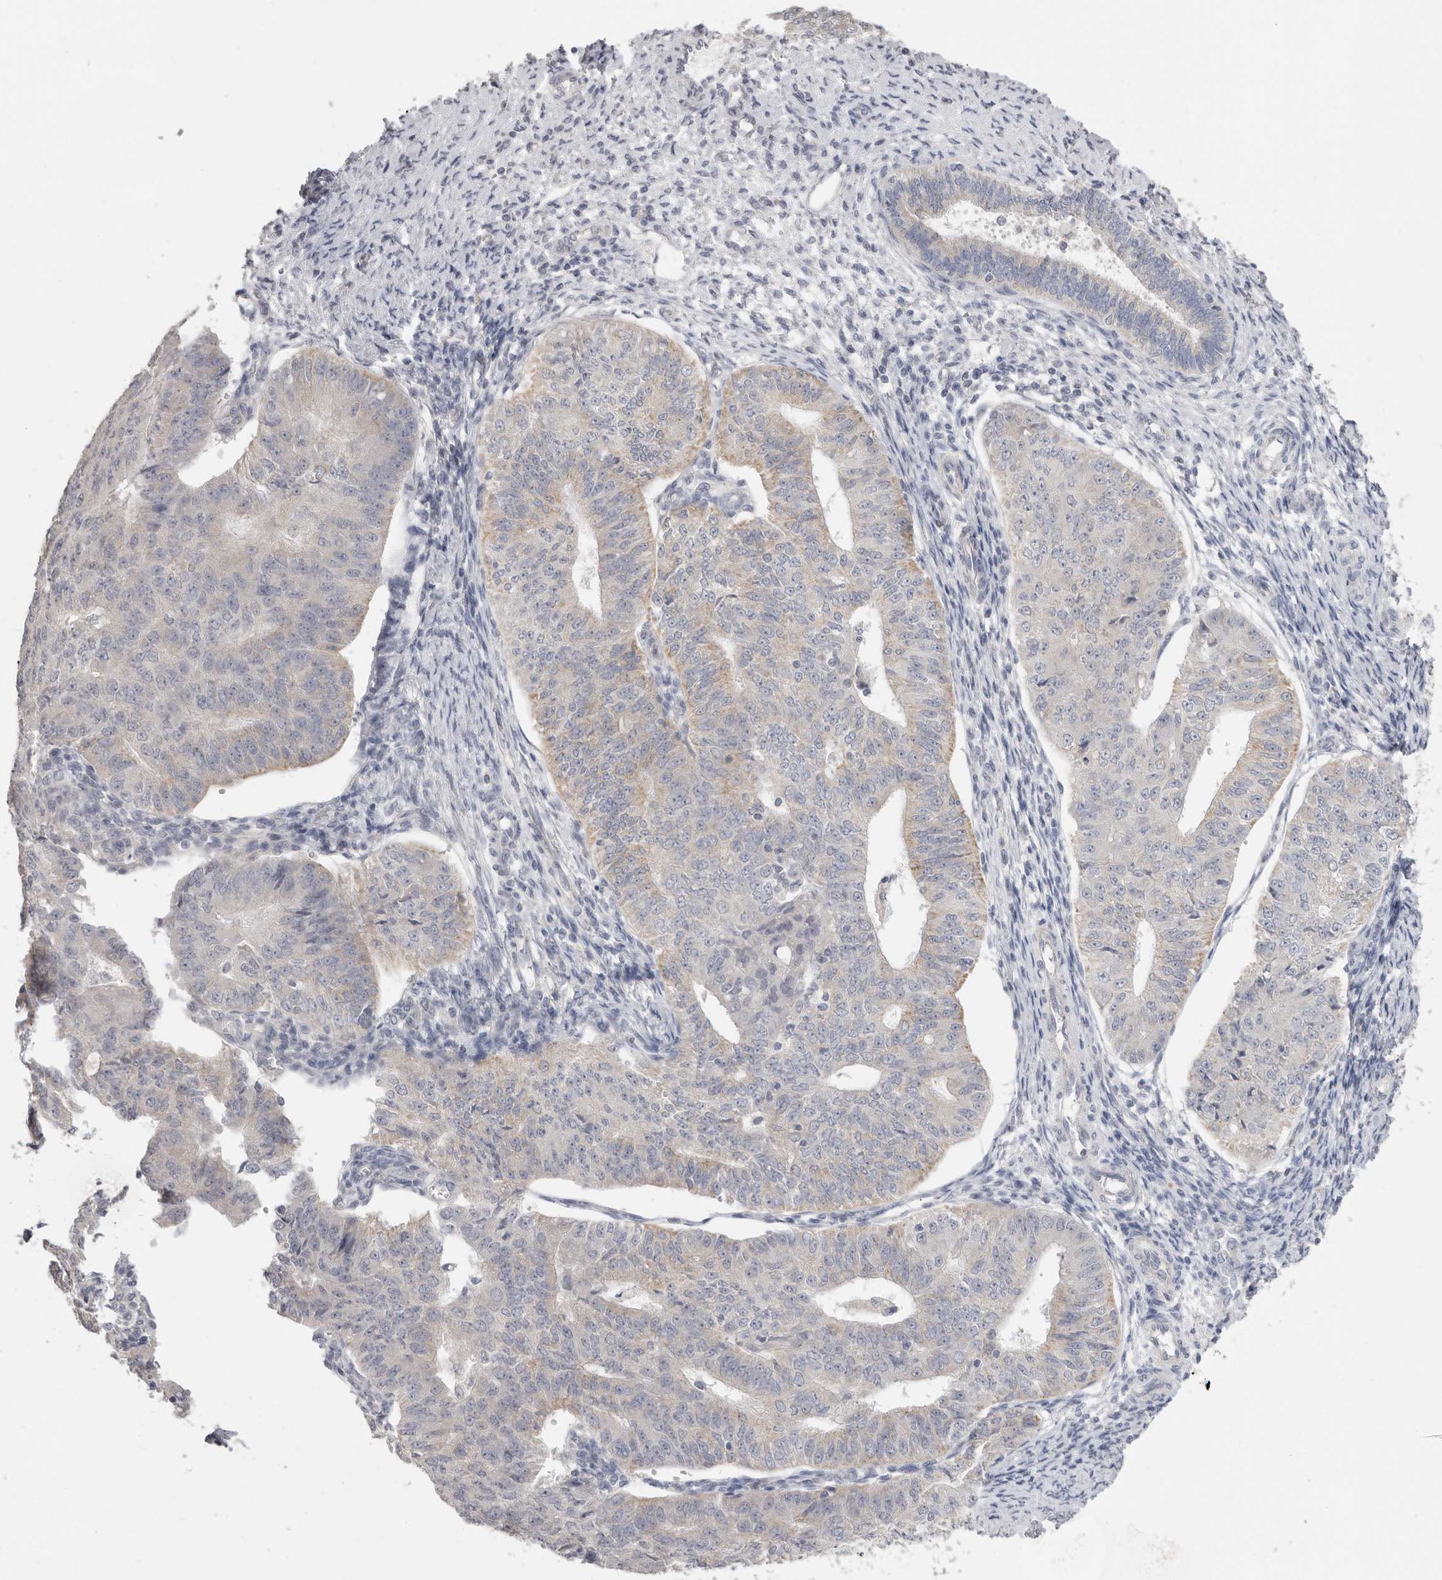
{"staining": {"intensity": "negative", "quantity": "none", "location": "none"}, "tissue": "endometrial cancer", "cell_type": "Tumor cells", "image_type": "cancer", "snomed": [{"axis": "morphology", "description": "Adenocarcinoma, NOS"}, {"axis": "topography", "description": "Endometrium"}], "caption": "A photomicrograph of adenocarcinoma (endometrial) stained for a protein exhibits no brown staining in tumor cells. (Stains: DAB (3,3'-diaminobenzidine) immunohistochemistry (IHC) with hematoxylin counter stain, Microscopy: brightfield microscopy at high magnification).", "gene": "XIRP1", "patient": {"sex": "female", "age": 32}}